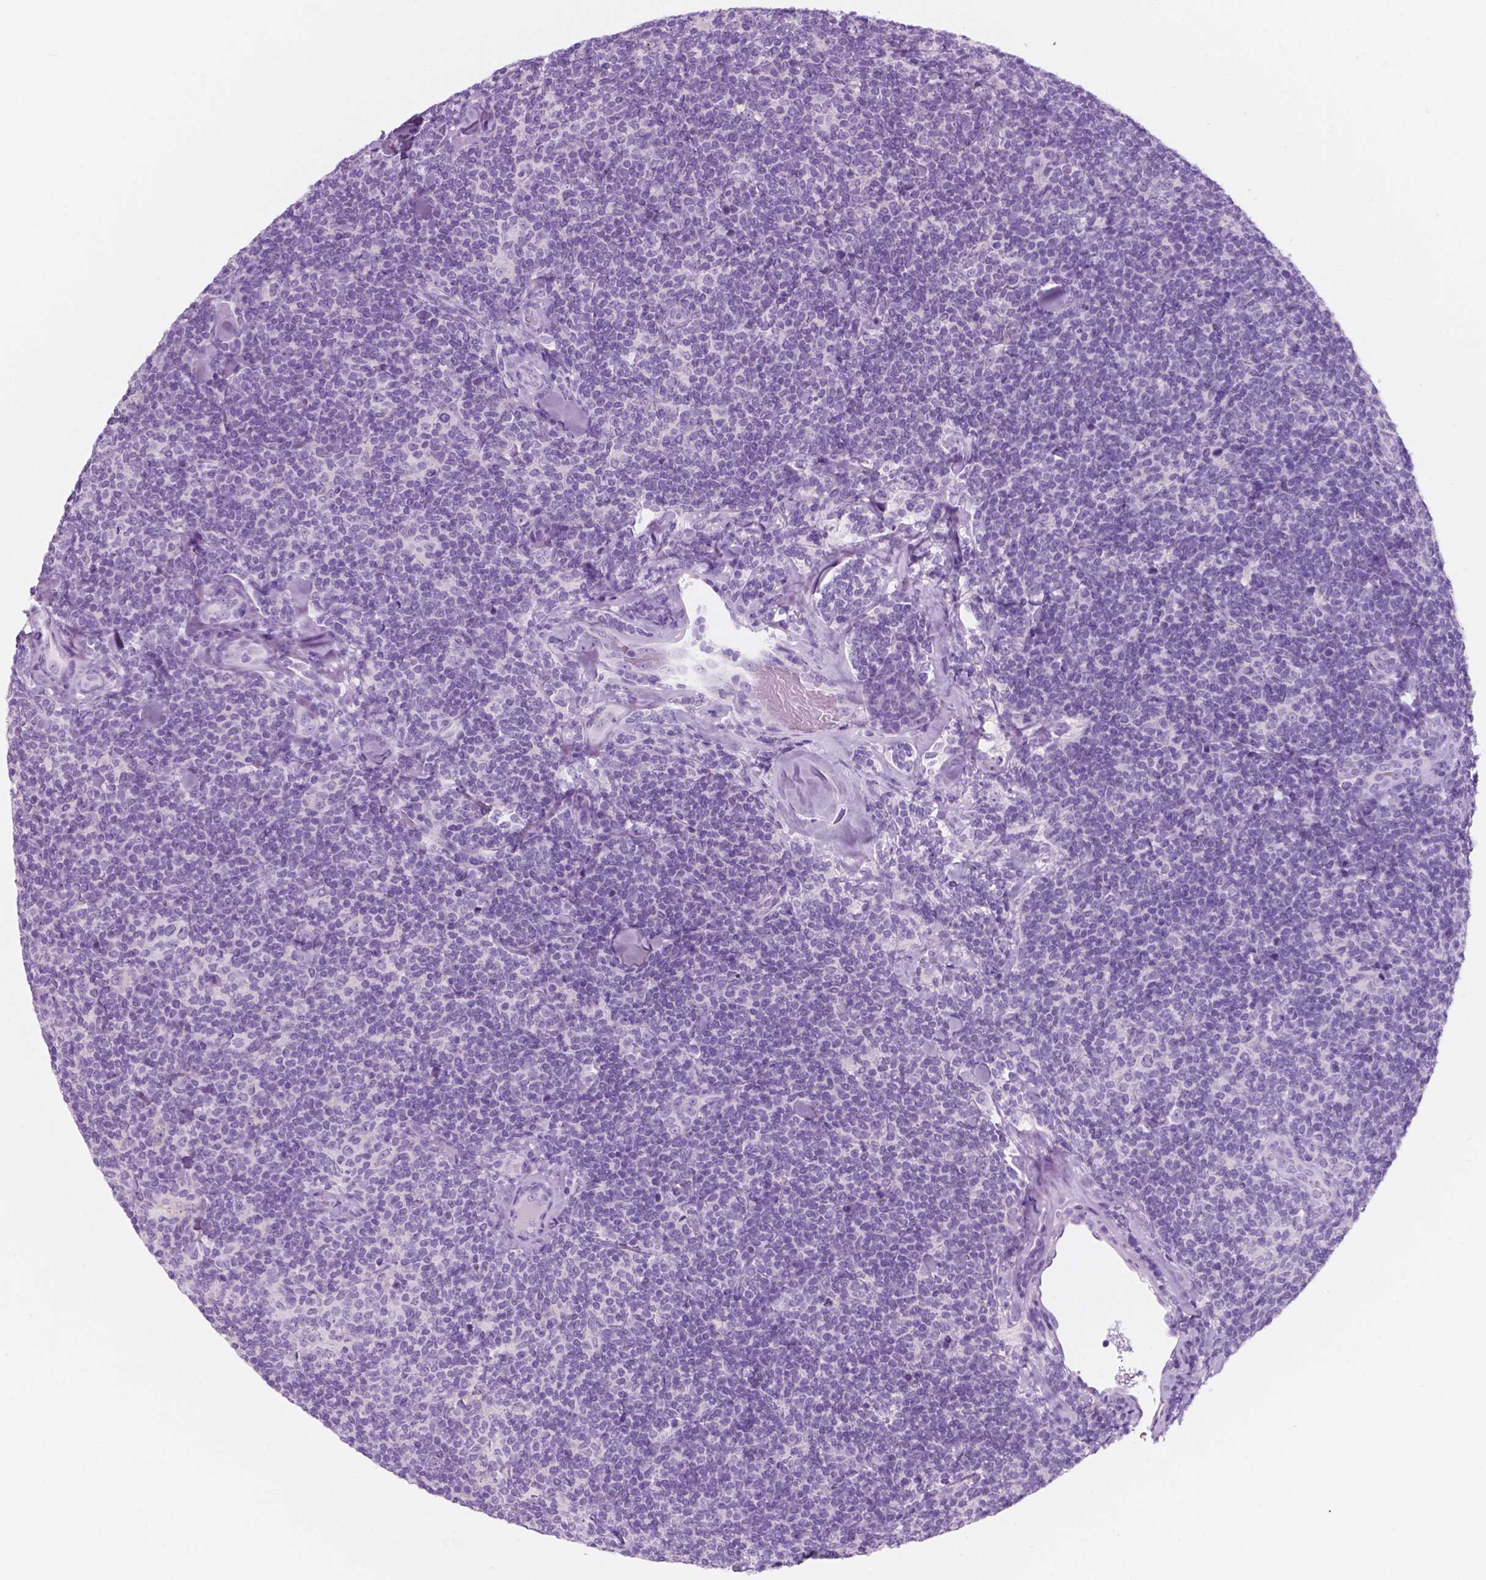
{"staining": {"intensity": "negative", "quantity": "none", "location": "none"}, "tissue": "lymphoma", "cell_type": "Tumor cells", "image_type": "cancer", "snomed": [{"axis": "morphology", "description": "Malignant lymphoma, non-Hodgkin's type, Low grade"}, {"axis": "topography", "description": "Lymph node"}], "caption": "IHC of human low-grade malignant lymphoma, non-Hodgkin's type shows no positivity in tumor cells.", "gene": "CUZD1", "patient": {"sex": "female", "age": 56}}